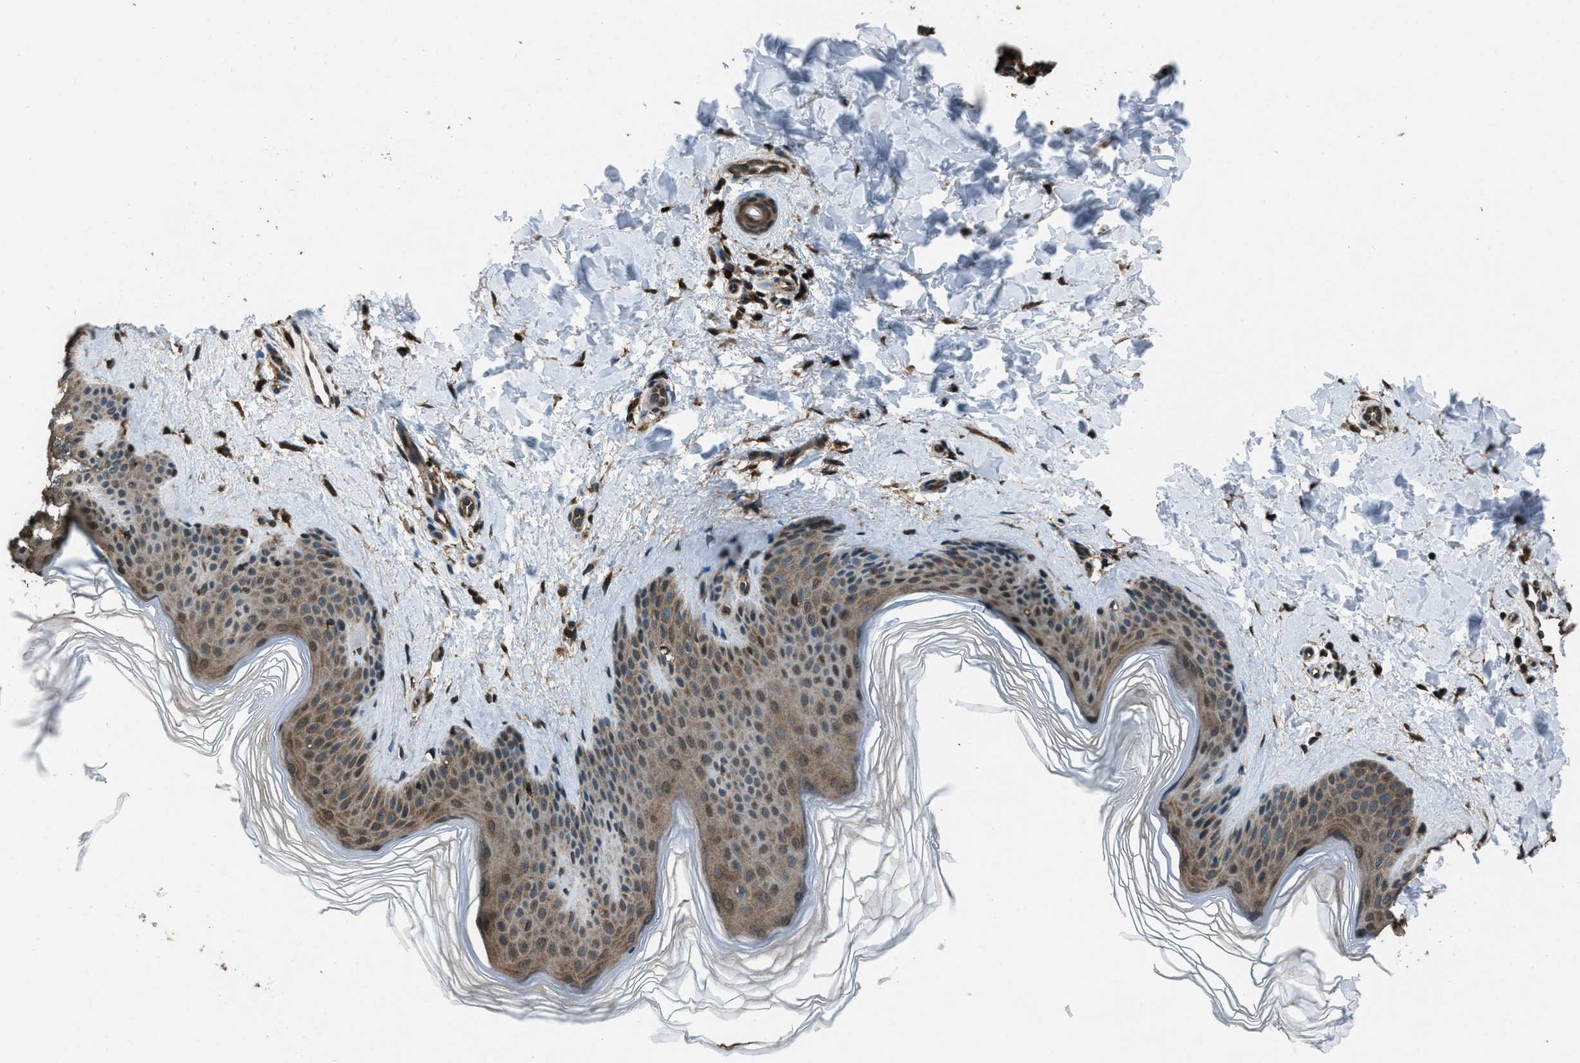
{"staining": {"intensity": "moderate", "quantity": ">75%", "location": "cytoplasmic/membranous"}, "tissue": "skin", "cell_type": "Fibroblasts", "image_type": "normal", "snomed": [{"axis": "morphology", "description": "Normal tissue, NOS"}, {"axis": "morphology", "description": "Malignant melanoma, Metastatic site"}, {"axis": "topography", "description": "Skin"}], "caption": "Protein staining reveals moderate cytoplasmic/membranous expression in about >75% of fibroblasts in normal skin. (DAB (3,3'-diaminobenzidine) IHC, brown staining for protein, blue staining for nuclei).", "gene": "TRIM4", "patient": {"sex": "male", "age": 41}}